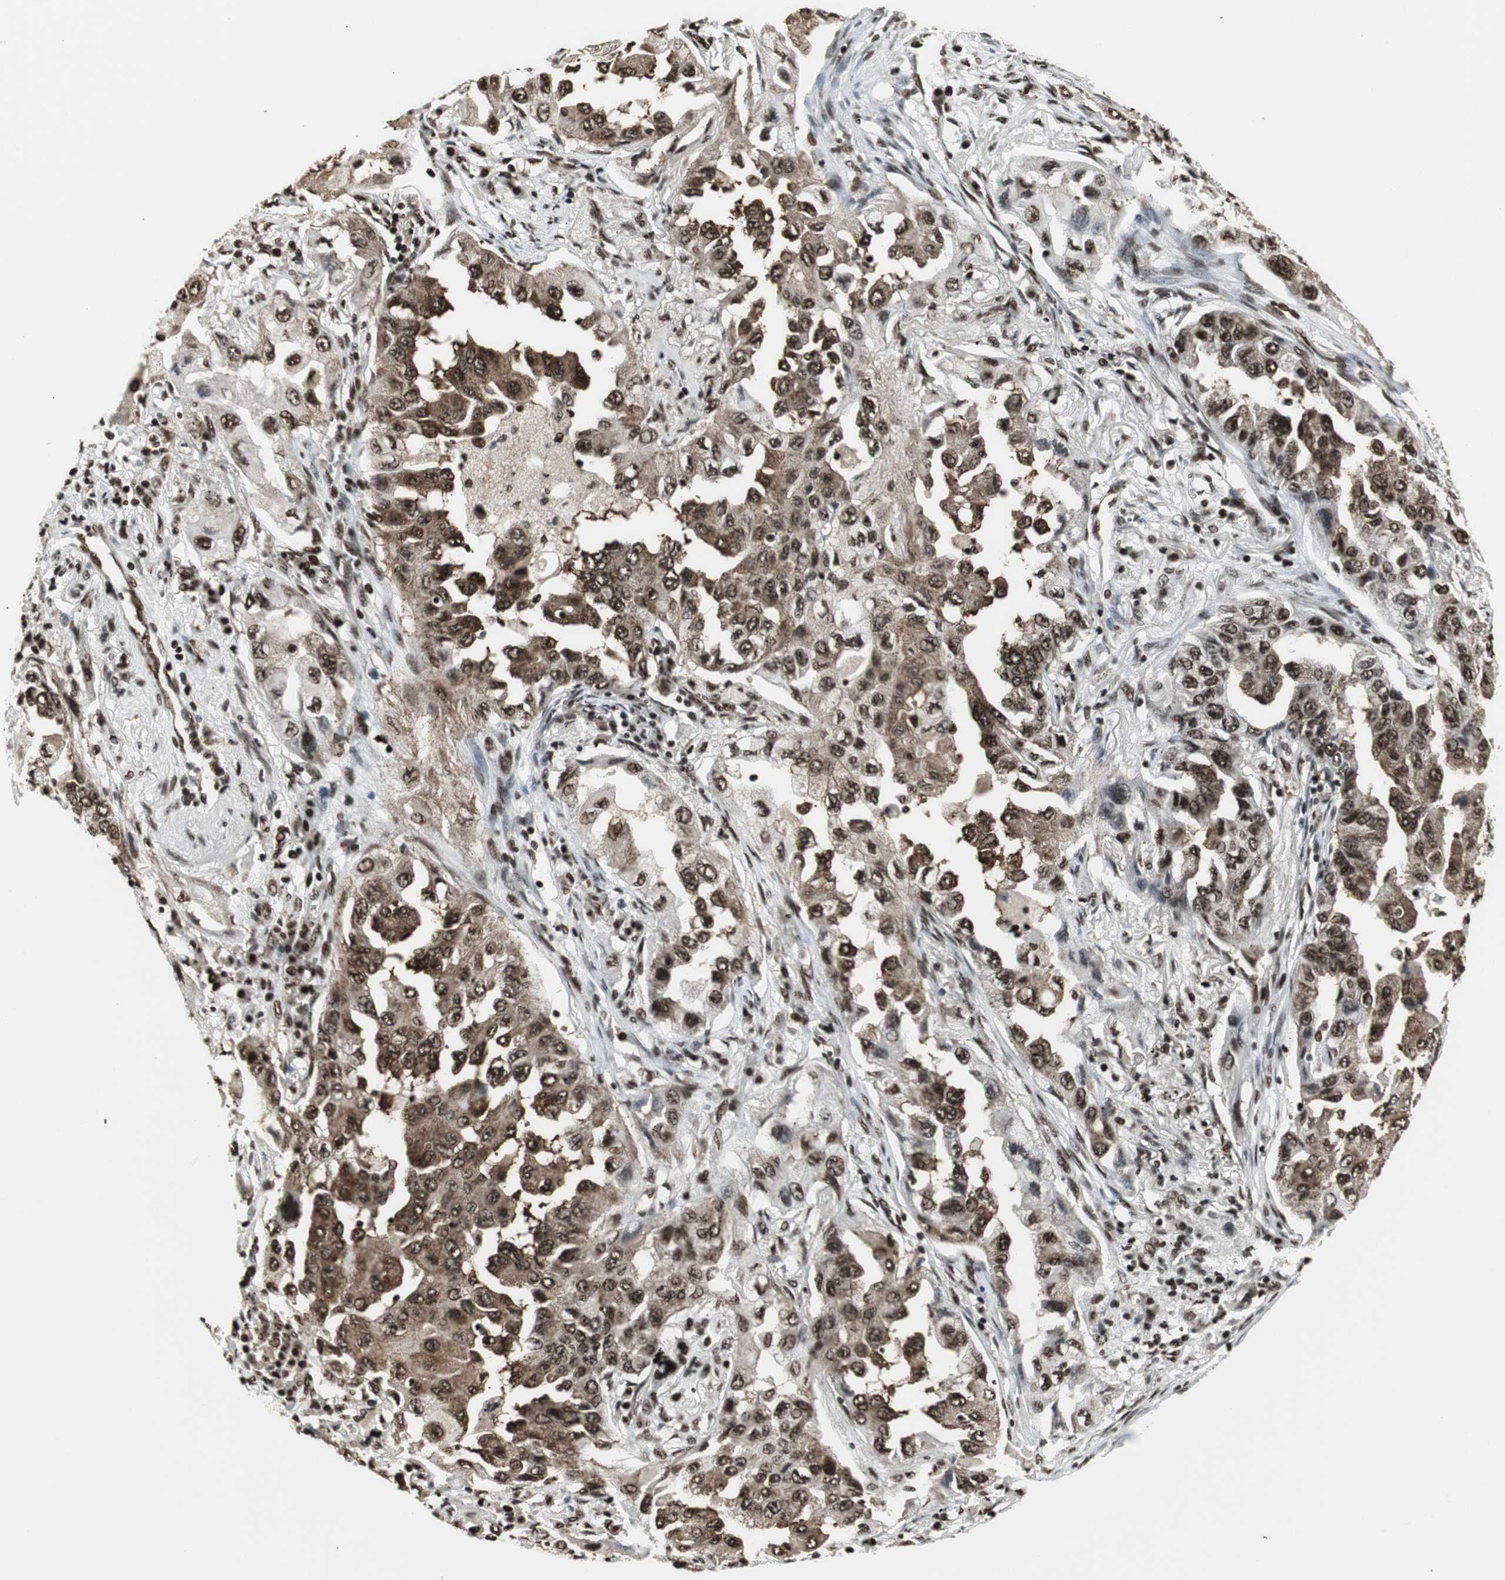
{"staining": {"intensity": "strong", "quantity": ">75%", "location": "cytoplasmic/membranous,nuclear"}, "tissue": "lung cancer", "cell_type": "Tumor cells", "image_type": "cancer", "snomed": [{"axis": "morphology", "description": "Adenocarcinoma, NOS"}, {"axis": "topography", "description": "Lung"}], "caption": "Tumor cells show high levels of strong cytoplasmic/membranous and nuclear positivity in about >75% of cells in human lung cancer (adenocarcinoma).", "gene": "PARN", "patient": {"sex": "female", "age": 65}}